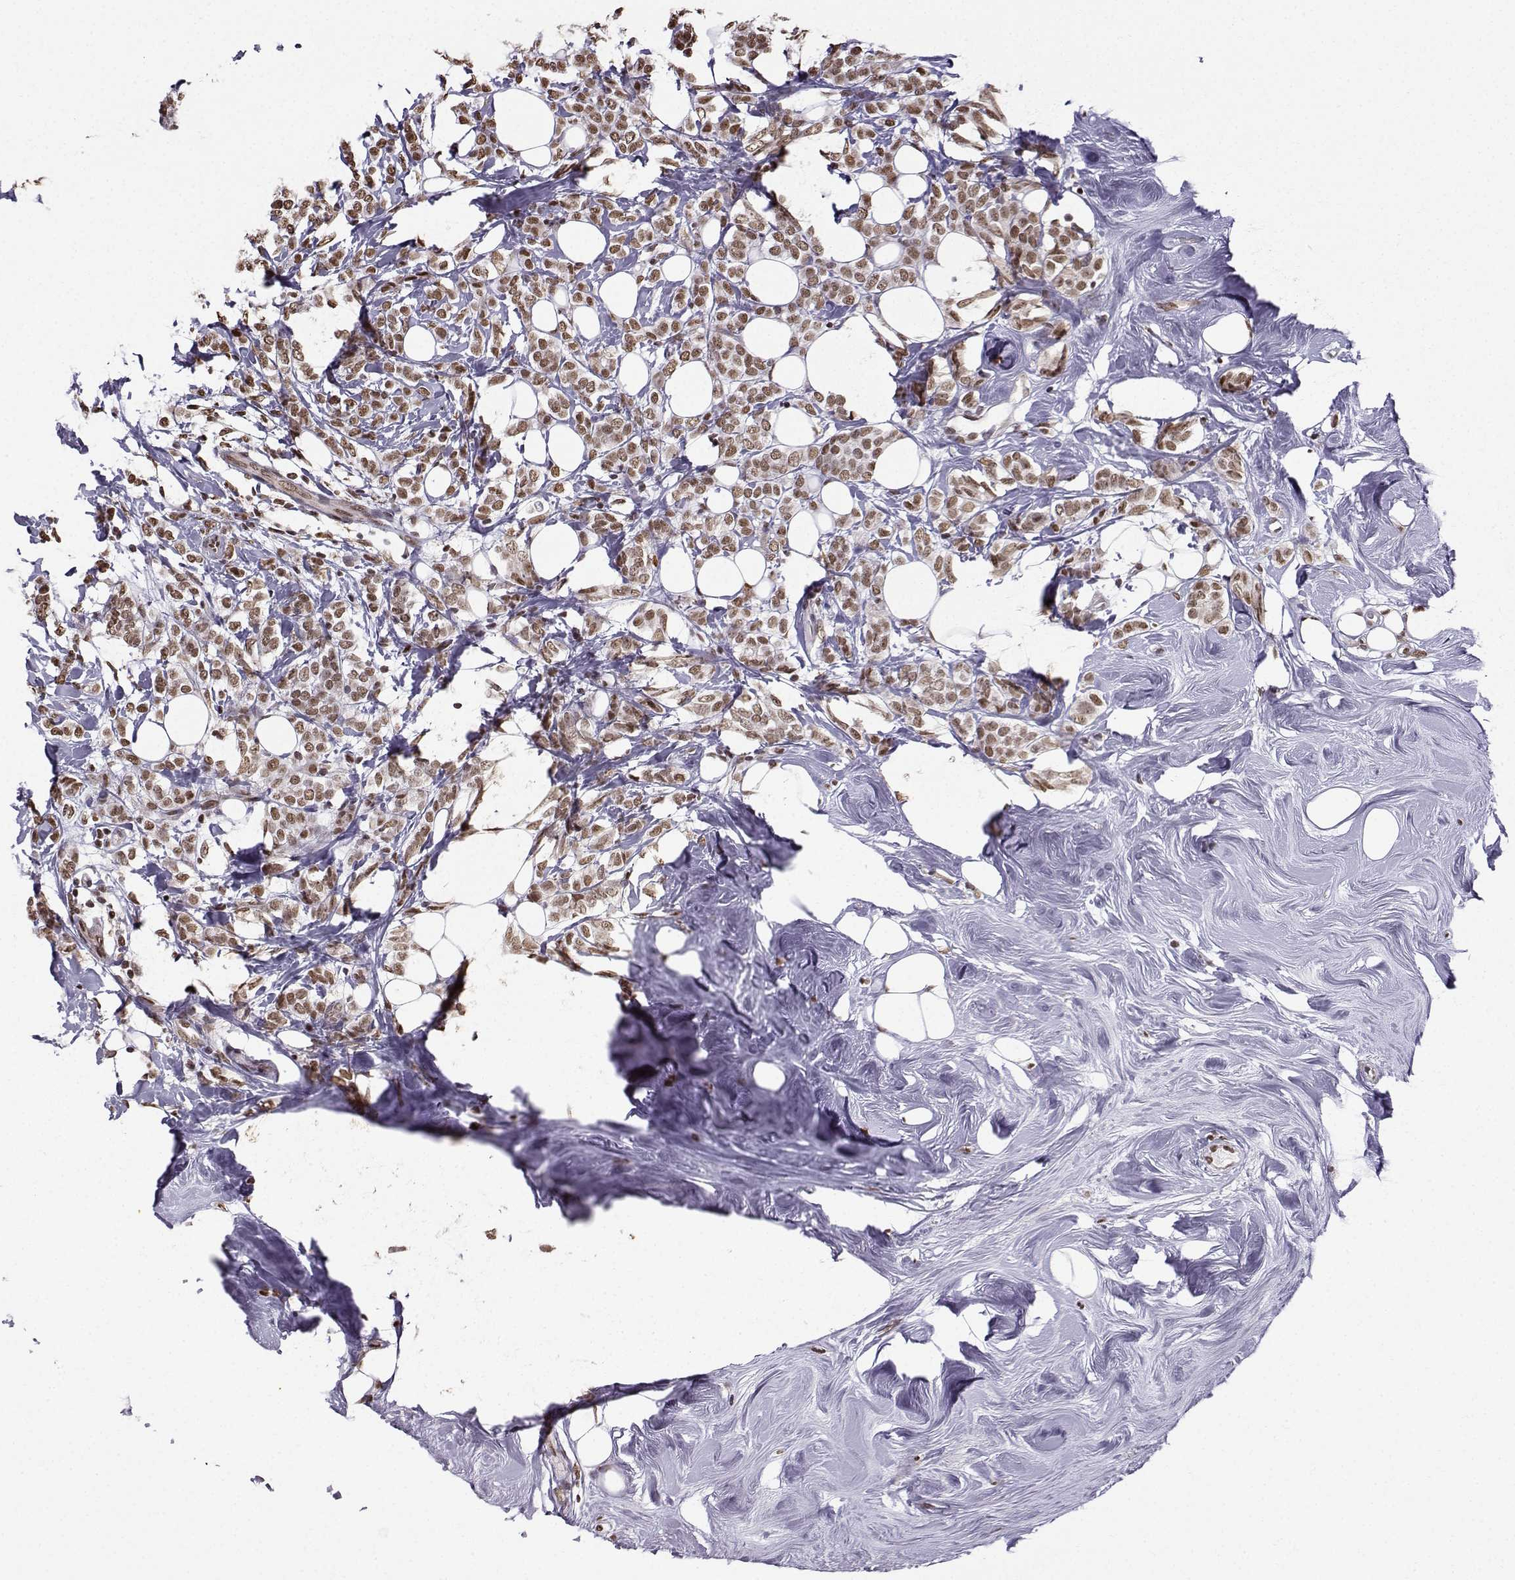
{"staining": {"intensity": "moderate", "quantity": ">75%", "location": "nuclear"}, "tissue": "breast cancer", "cell_type": "Tumor cells", "image_type": "cancer", "snomed": [{"axis": "morphology", "description": "Lobular carcinoma"}, {"axis": "topography", "description": "Breast"}], "caption": "A micrograph showing moderate nuclear expression in about >75% of tumor cells in breast cancer (lobular carcinoma), as visualized by brown immunohistochemical staining.", "gene": "EZH1", "patient": {"sex": "female", "age": 49}}